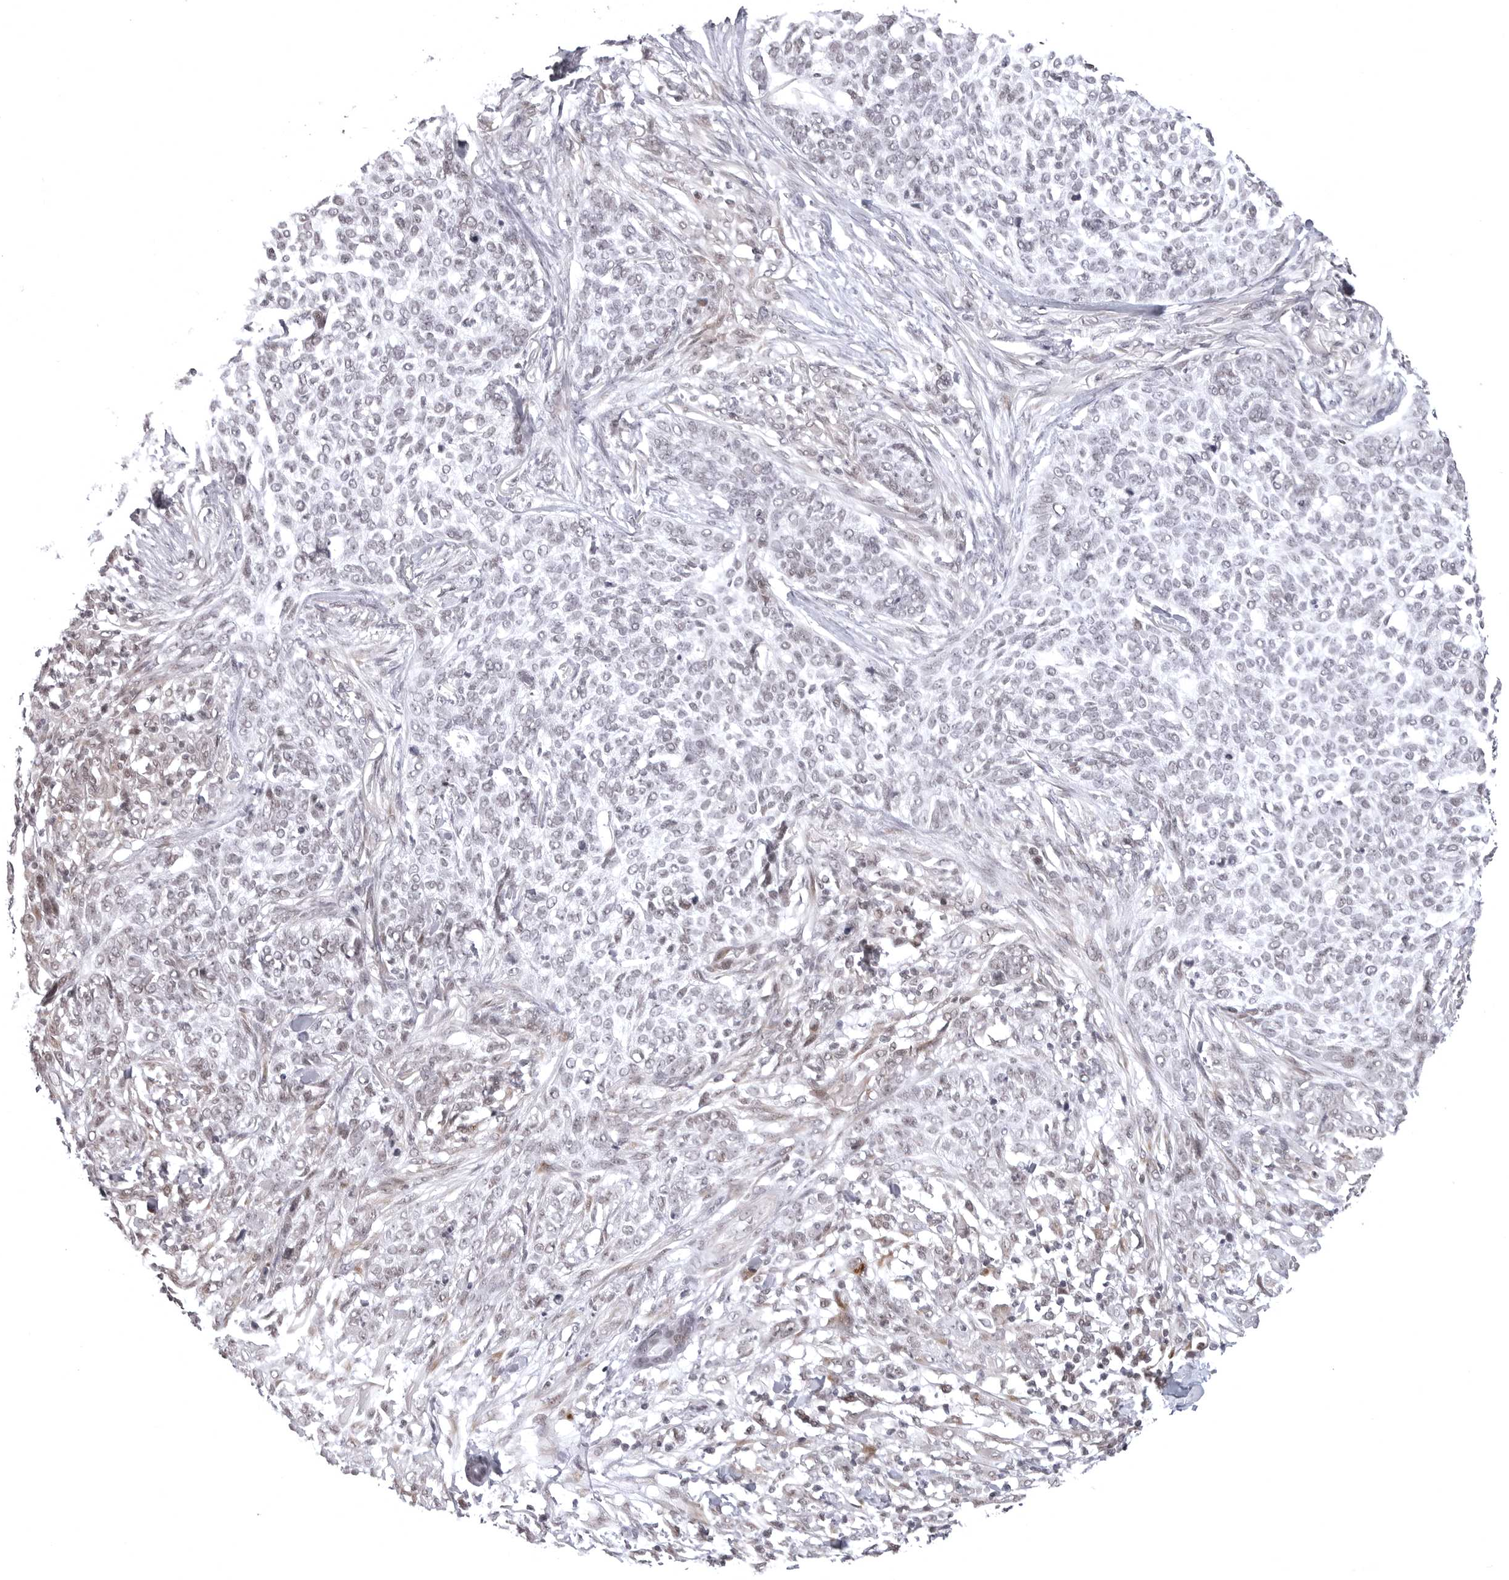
{"staining": {"intensity": "weak", "quantity": "<25%", "location": "nuclear"}, "tissue": "skin cancer", "cell_type": "Tumor cells", "image_type": "cancer", "snomed": [{"axis": "morphology", "description": "Basal cell carcinoma"}, {"axis": "topography", "description": "Skin"}], "caption": "Tumor cells show no significant staining in skin basal cell carcinoma.", "gene": "PHF3", "patient": {"sex": "female", "age": 64}}